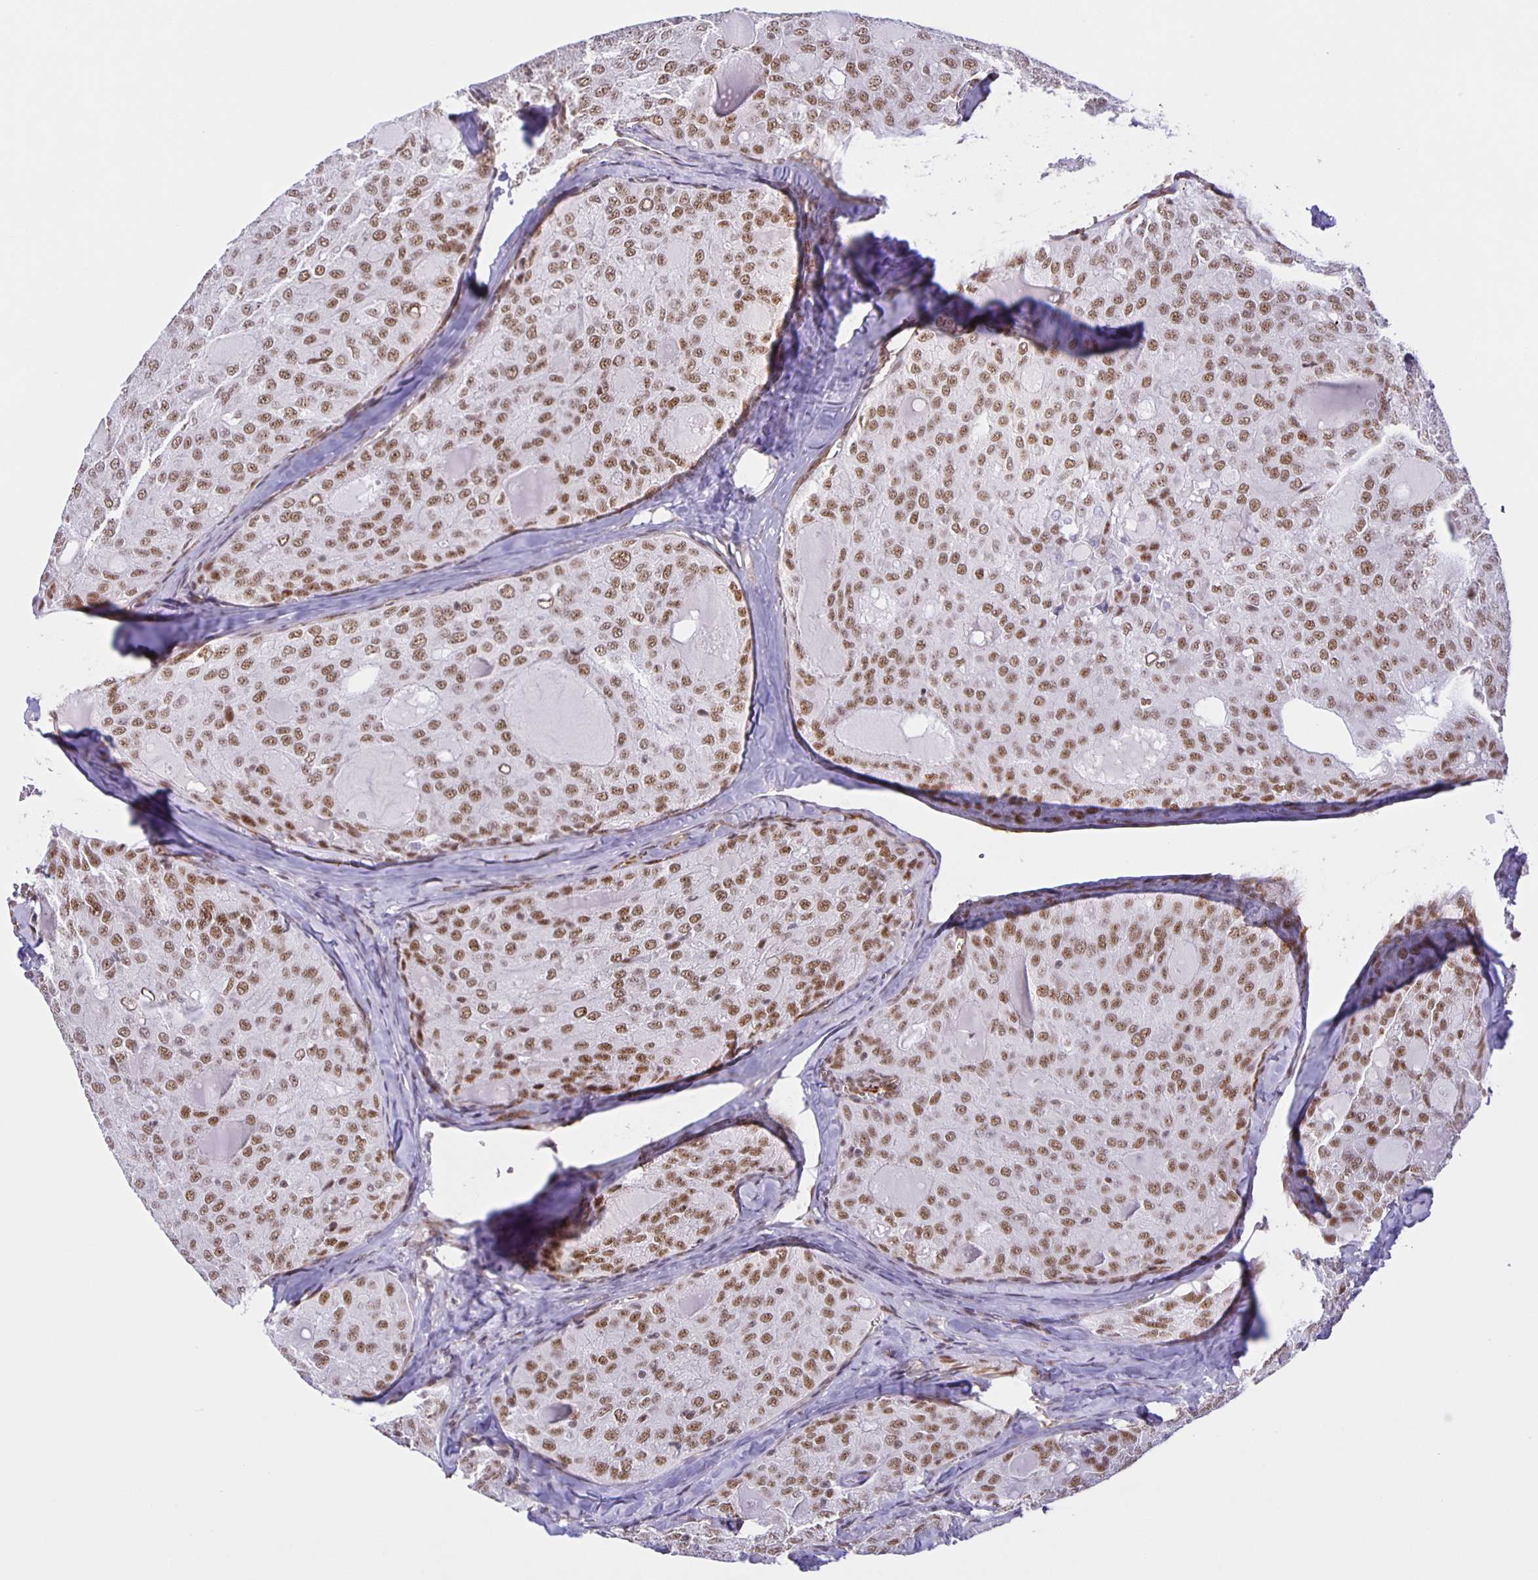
{"staining": {"intensity": "moderate", "quantity": ">75%", "location": "nuclear"}, "tissue": "thyroid cancer", "cell_type": "Tumor cells", "image_type": "cancer", "snomed": [{"axis": "morphology", "description": "Follicular adenoma carcinoma, NOS"}, {"axis": "topography", "description": "Thyroid gland"}], "caption": "Immunohistochemical staining of human follicular adenoma carcinoma (thyroid) exhibits moderate nuclear protein staining in about >75% of tumor cells.", "gene": "ZRANB2", "patient": {"sex": "male", "age": 75}}